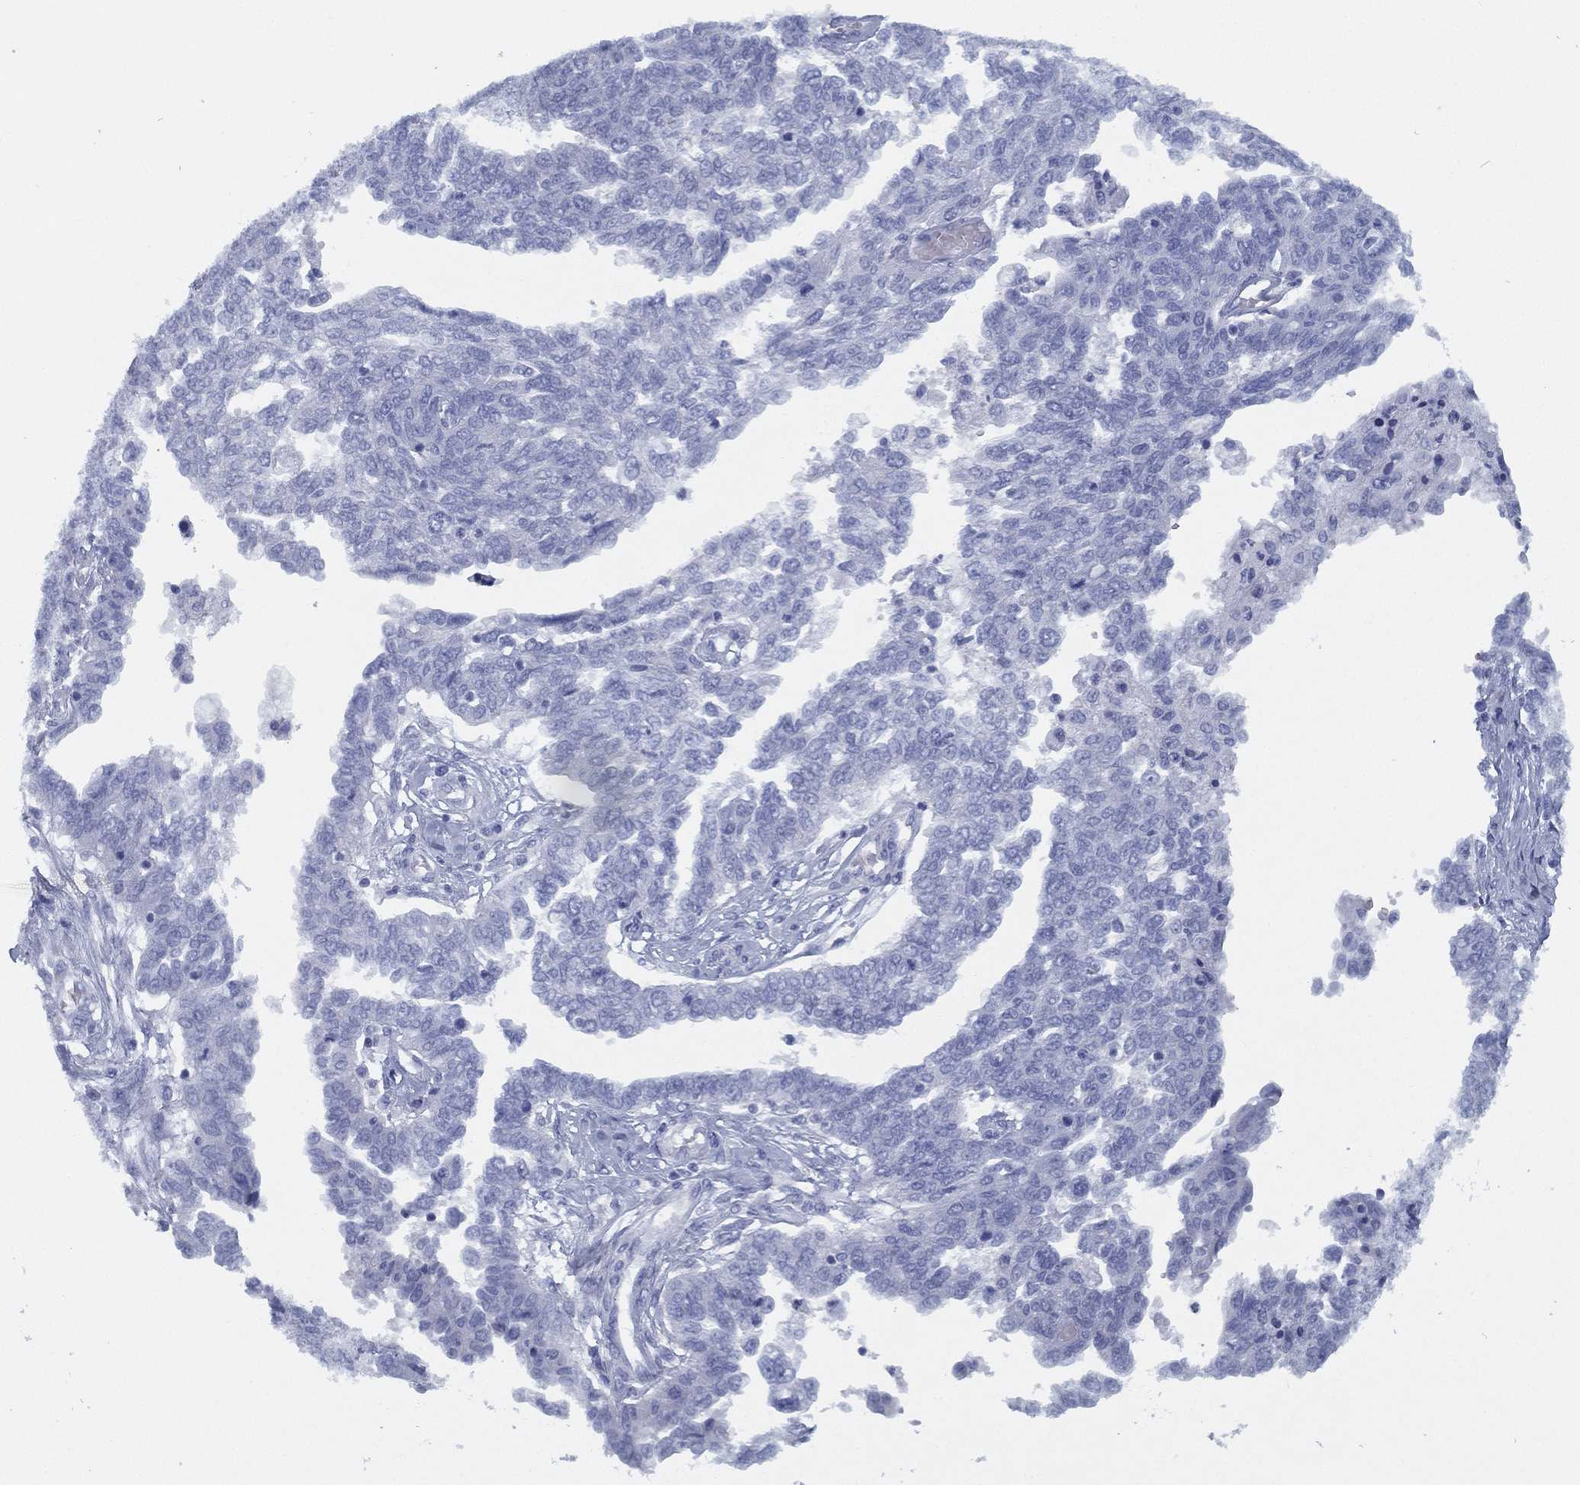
{"staining": {"intensity": "negative", "quantity": "none", "location": "none"}, "tissue": "ovarian cancer", "cell_type": "Tumor cells", "image_type": "cancer", "snomed": [{"axis": "morphology", "description": "Cystadenocarcinoma, serous, NOS"}, {"axis": "topography", "description": "Ovary"}], "caption": "Immunohistochemistry (IHC) of human ovarian cancer shows no staining in tumor cells.", "gene": "TMEM252", "patient": {"sex": "female", "age": 67}}